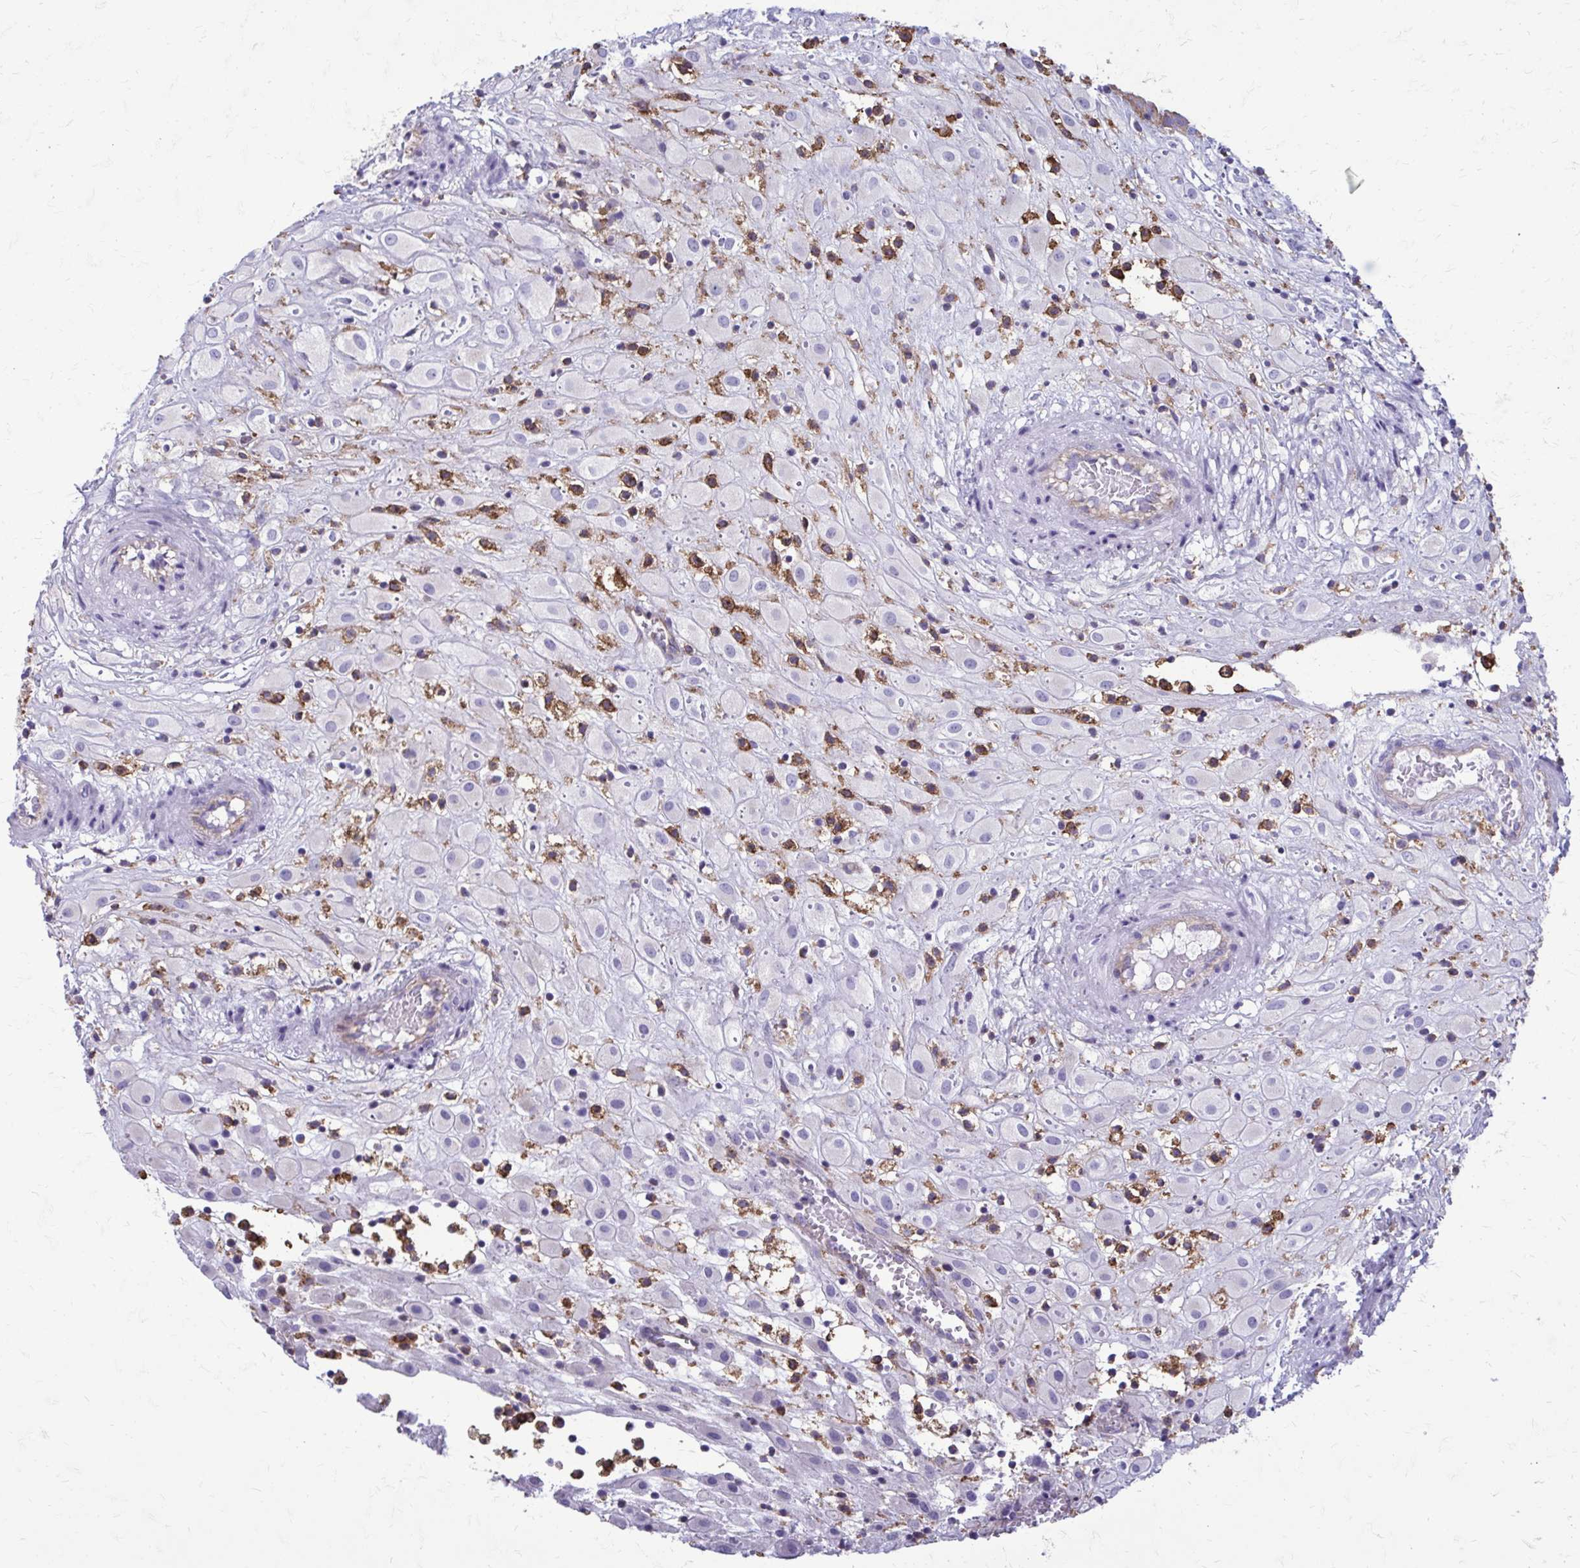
{"staining": {"intensity": "negative", "quantity": "none", "location": "none"}, "tissue": "placenta", "cell_type": "Decidual cells", "image_type": "normal", "snomed": [{"axis": "morphology", "description": "Normal tissue, NOS"}, {"axis": "topography", "description": "Placenta"}], "caption": "This is an immunohistochemistry (IHC) micrograph of normal placenta. There is no positivity in decidual cells.", "gene": "CLTA", "patient": {"sex": "female", "age": 24}}